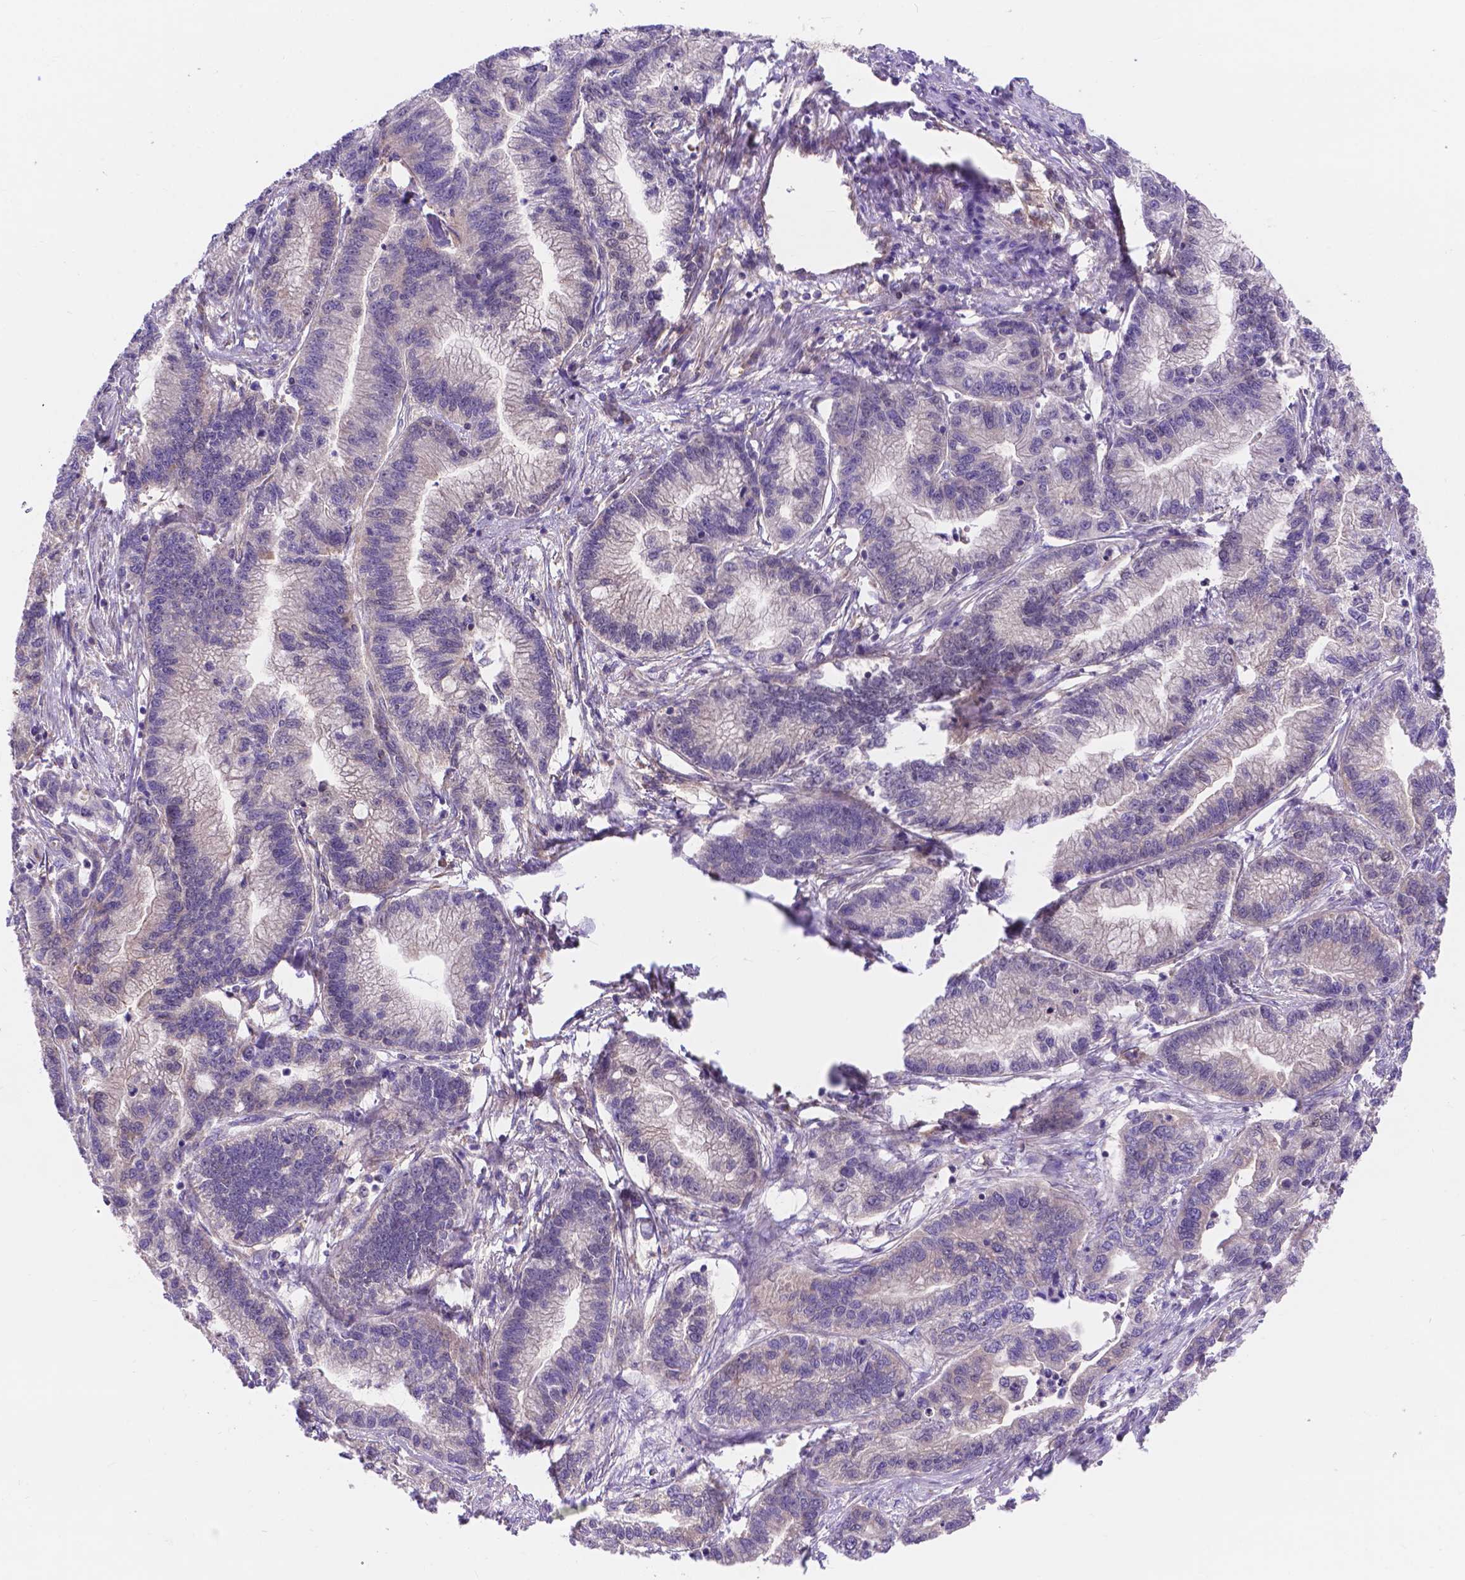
{"staining": {"intensity": "negative", "quantity": "none", "location": "none"}, "tissue": "stomach cancer", "cell_type": "Tumor cells", "image_type": "cancer", "snomed": [{"axis": "morphology", "description": "Adenocarcinoma, NOS"}, {"axis": "topography", "description": "Stomach"}], "caption": "This is a image of IHC staining of adenocarcinoma (stomach), which shows no staining in tumor cells.", "gene": "AK3", "patient": {"sex": "male", "age": 83}}